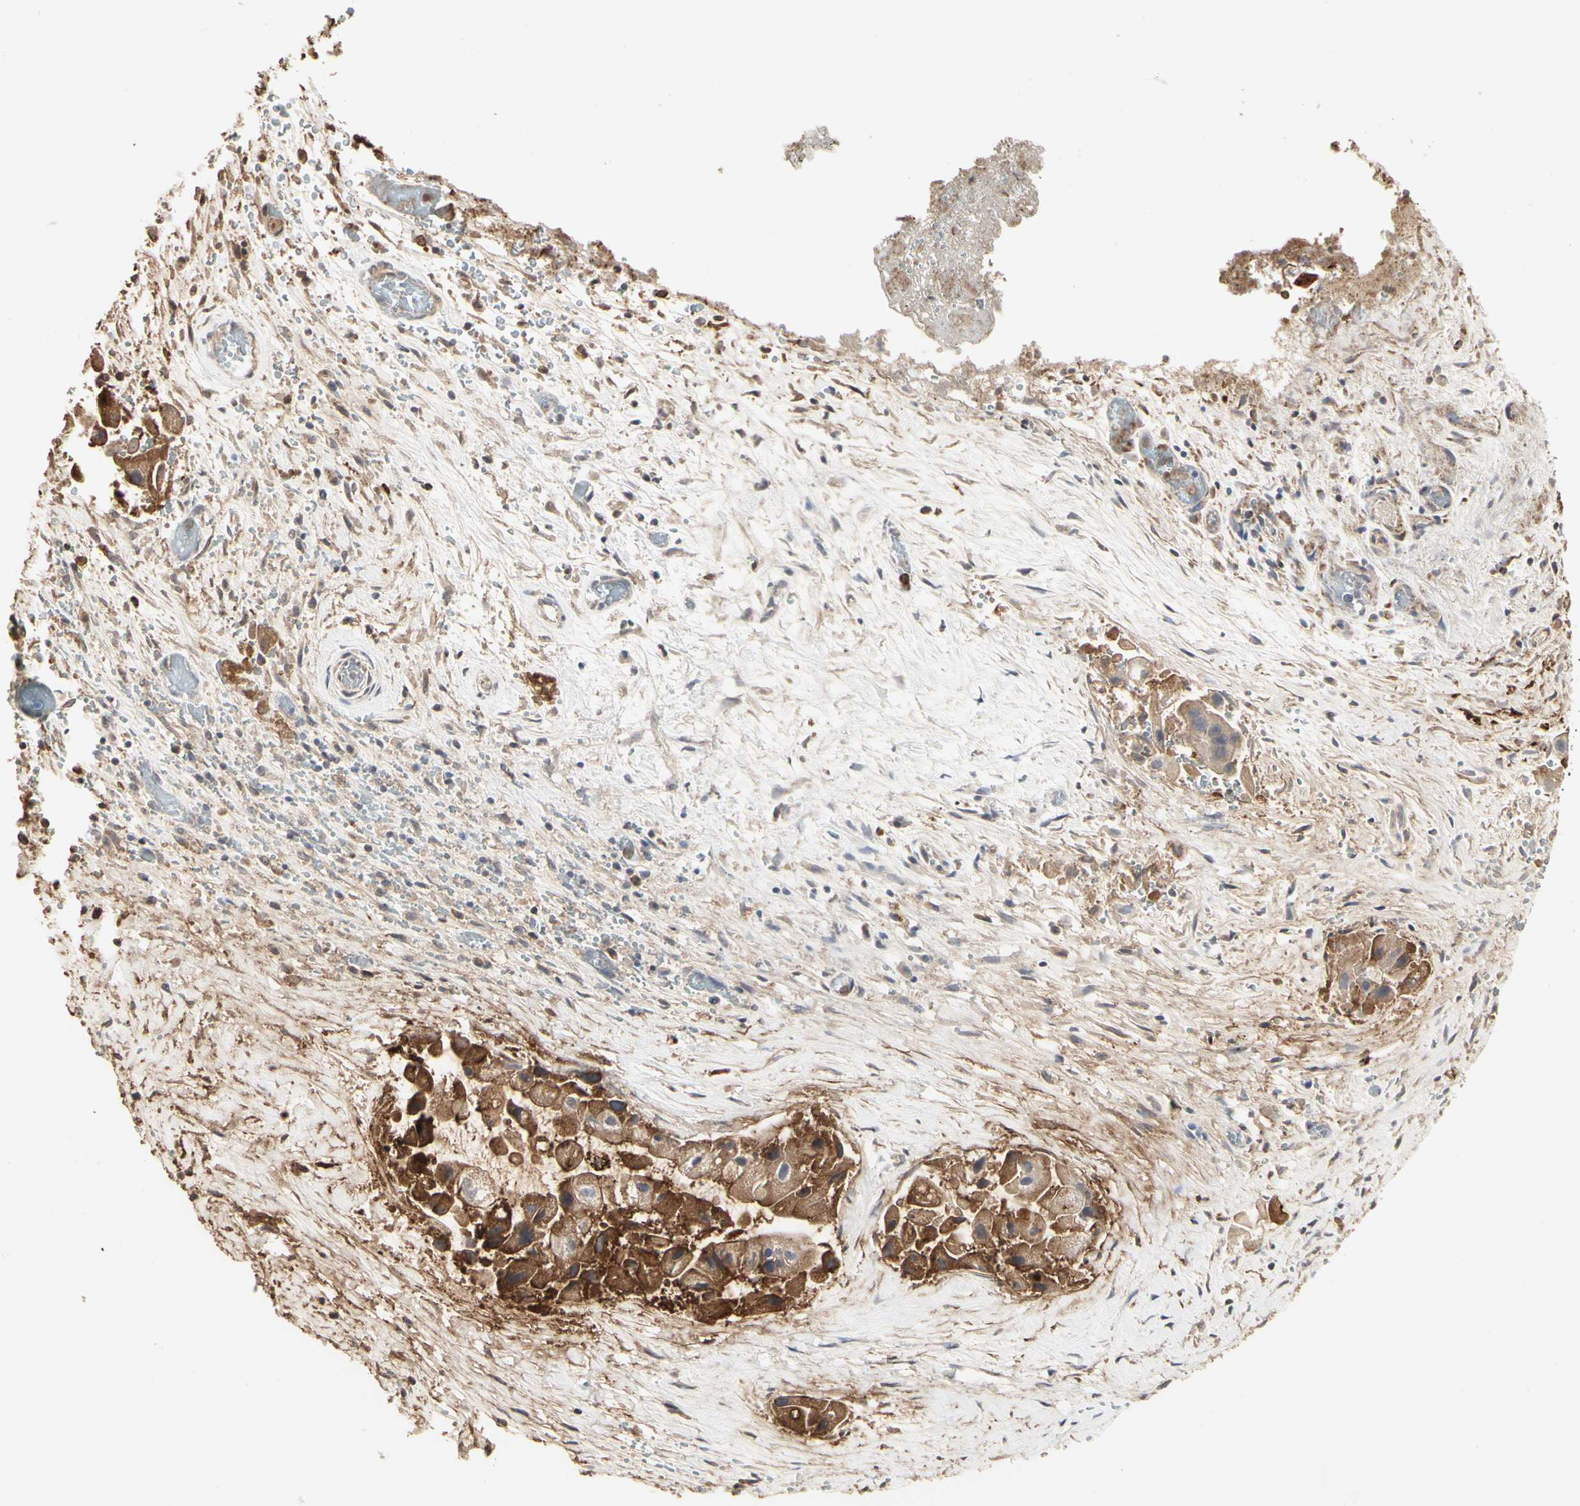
{"staining": {"intensity": "strong", "quantity": ">75%", "location": "cytoplasmic/membranous"}, "tissue": "liver cancer", "cell_type": "Tumor cells", "image_type": "cancer", "snomed": [{"axis": "morphology", "description": "Normal tissue, NOS"}, {"axis": "morphology", "description": "Cholangiocarcinoma"}, {"axis": "topography", "description": "Liver"}, {"axis": "topography", "description": "Peripheral nerve tissue"}], "caption": "Tumor cells show high levels of strong cytoplasmic/membranous staining in approximately >75% of cells in human liver cancer. (DAB (3,3'-diaminobenzidine) IHC, brown staining for protein, blue staining for nuclei).", "gene": "TAOK1", "patient": {"sex": "male", "age": 50}}